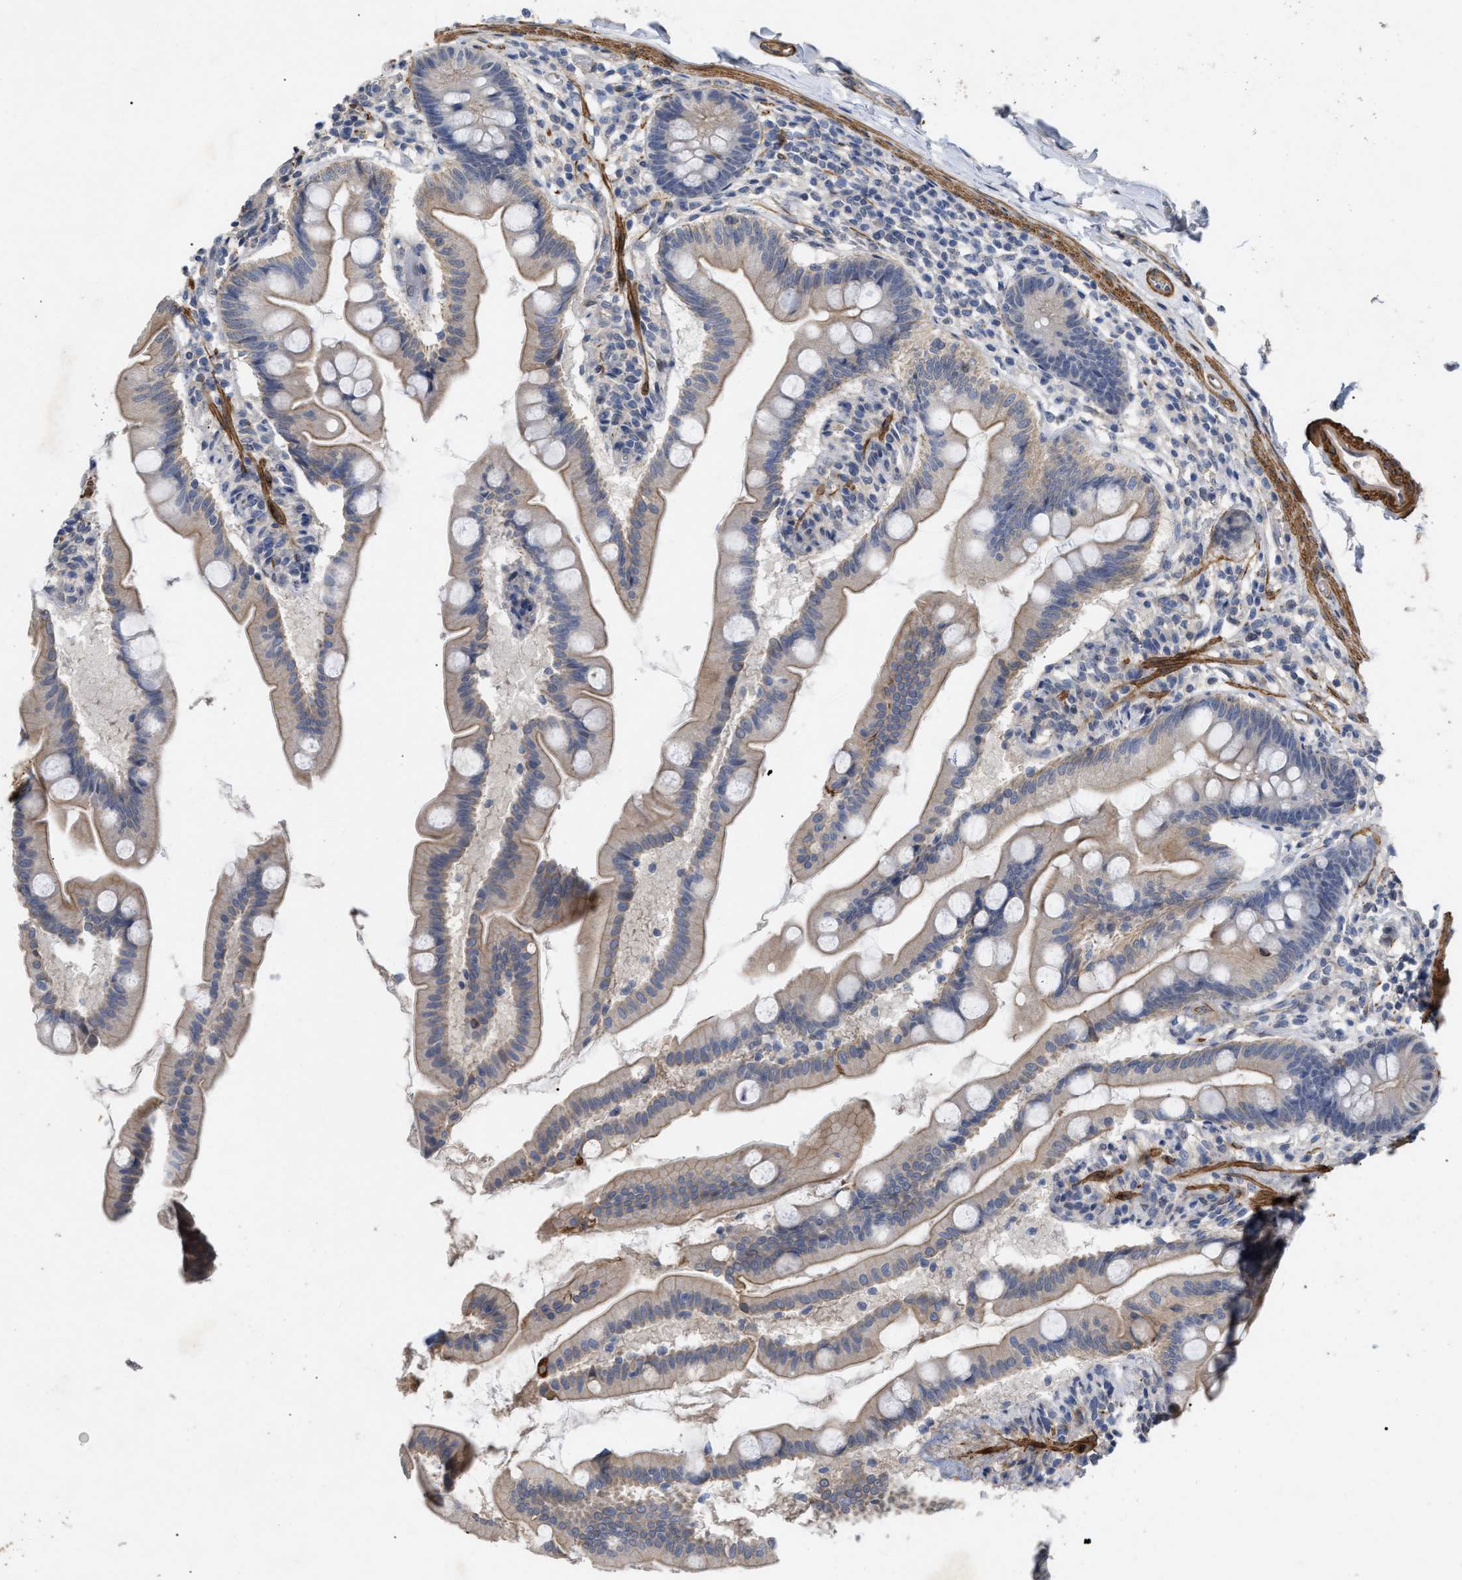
{"staining": {"intensity": "weak", "quantity": ">75%", "location": "cytoplasmic/membranous"}, "tissue": "small intestine", "cell_type": "Glandular cells", "image_type": "normal", "snomed": [{"axis": "morphology", "description": "Normal tissue, NOS"}, {"axis": "topography", "description": "Small intestine"}], "caption": "Brown immunohistochemical staining in normal small intestine shows weak cytoplasmic/membranous expression in approximately >75% of glandular cells. The protein of interest is shown in brown color, while the nuclei are stained blue.", "gene": "ST6GALNAC6", "patient": {"sex": "female", "age": 56}}